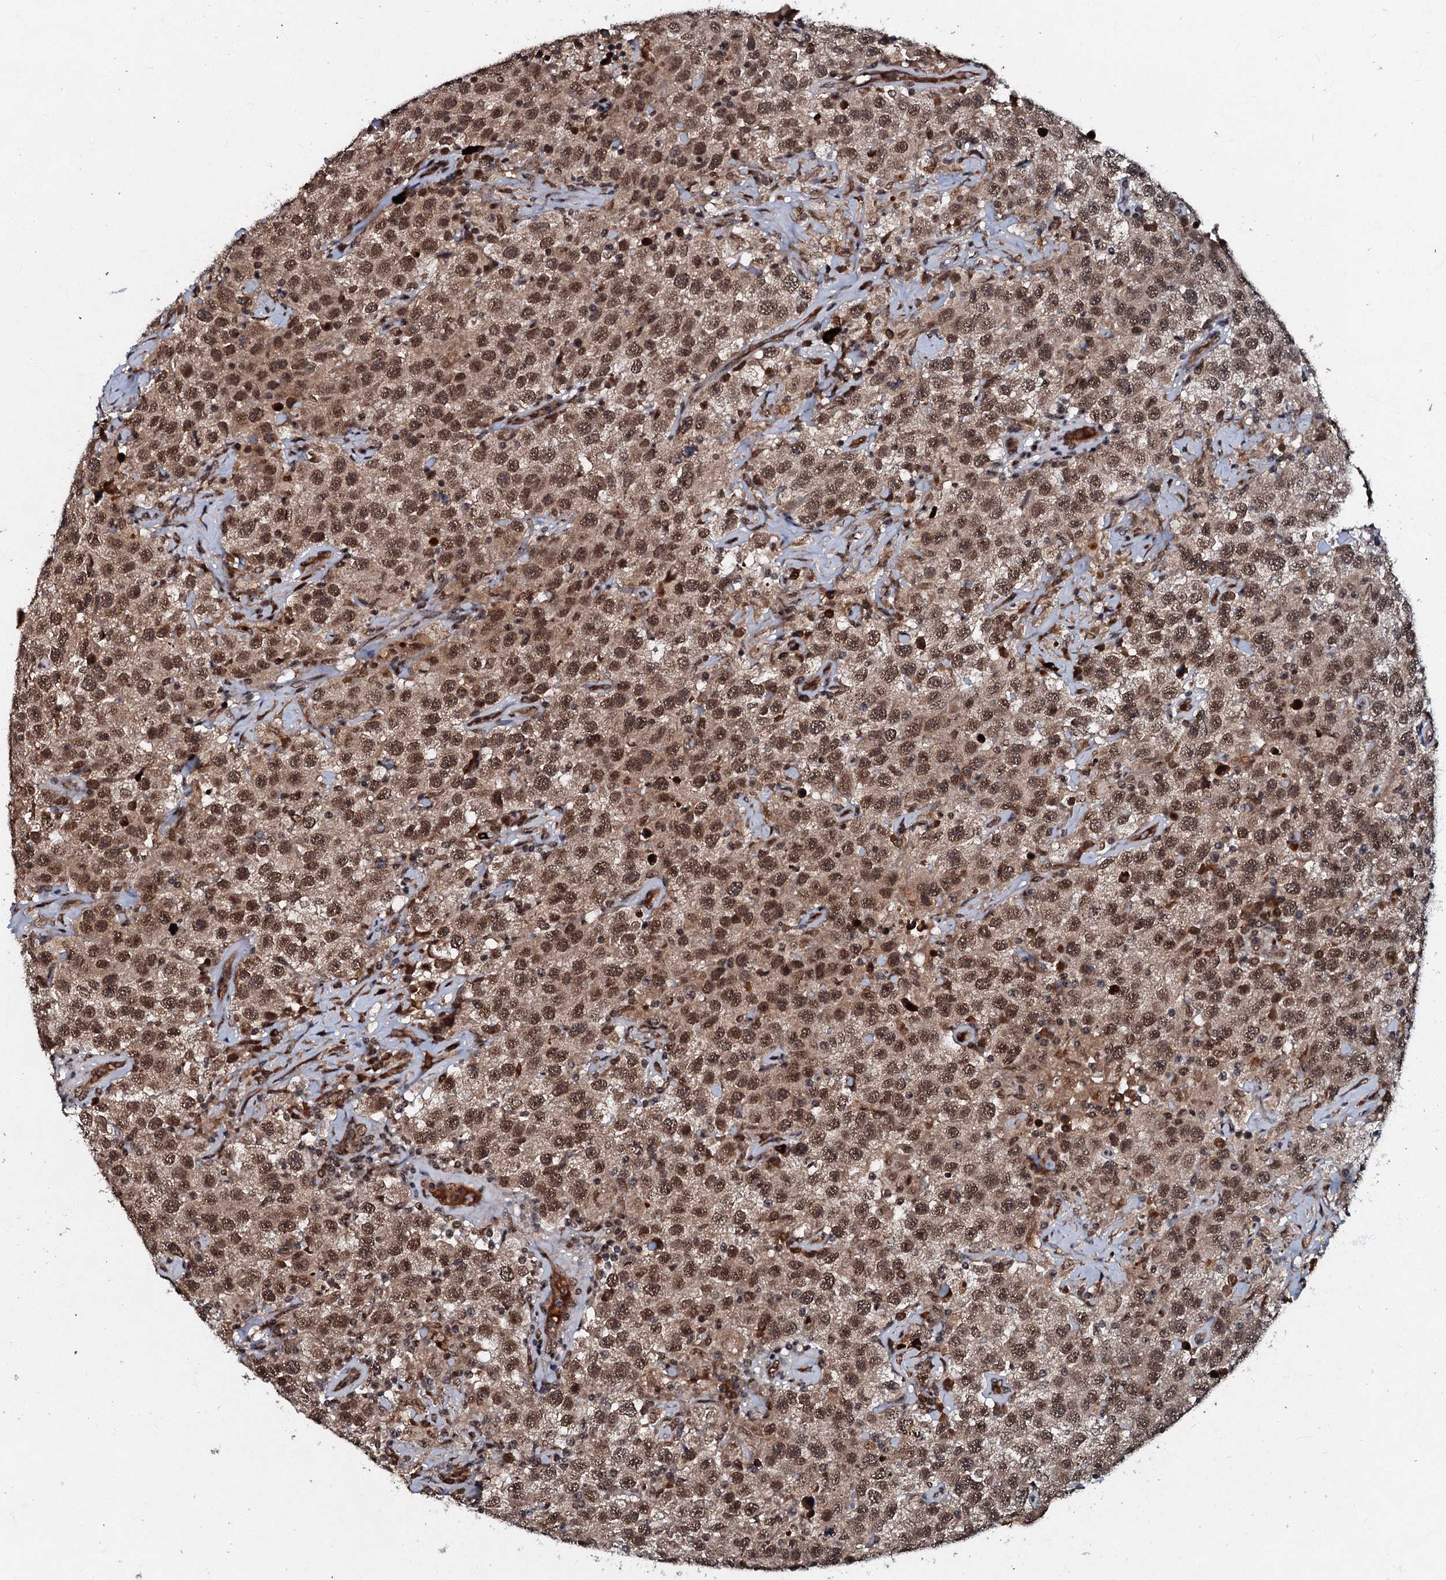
{"staining": {"intensity": "moderate", "quantity": ">75%", "location": "cytoplasmic/membranous,nuclear"}, "tissue": "testis cancer", "cell_type": "Tumor cells", "image_type": "cancer", "snomed": [{"axis": "morphology", "description": "Seminoma, NOS"}, {"axis": "topography", "description": "Testis"}], "caption": "Immunohistochemical staining of testis cancer shows moderate cytoplasmic/membranous and nuclear protein positivity in approximately >75% of tumor cells.", "gene": "C18orf32", "patient": {"sex": "male", "age": 41}}